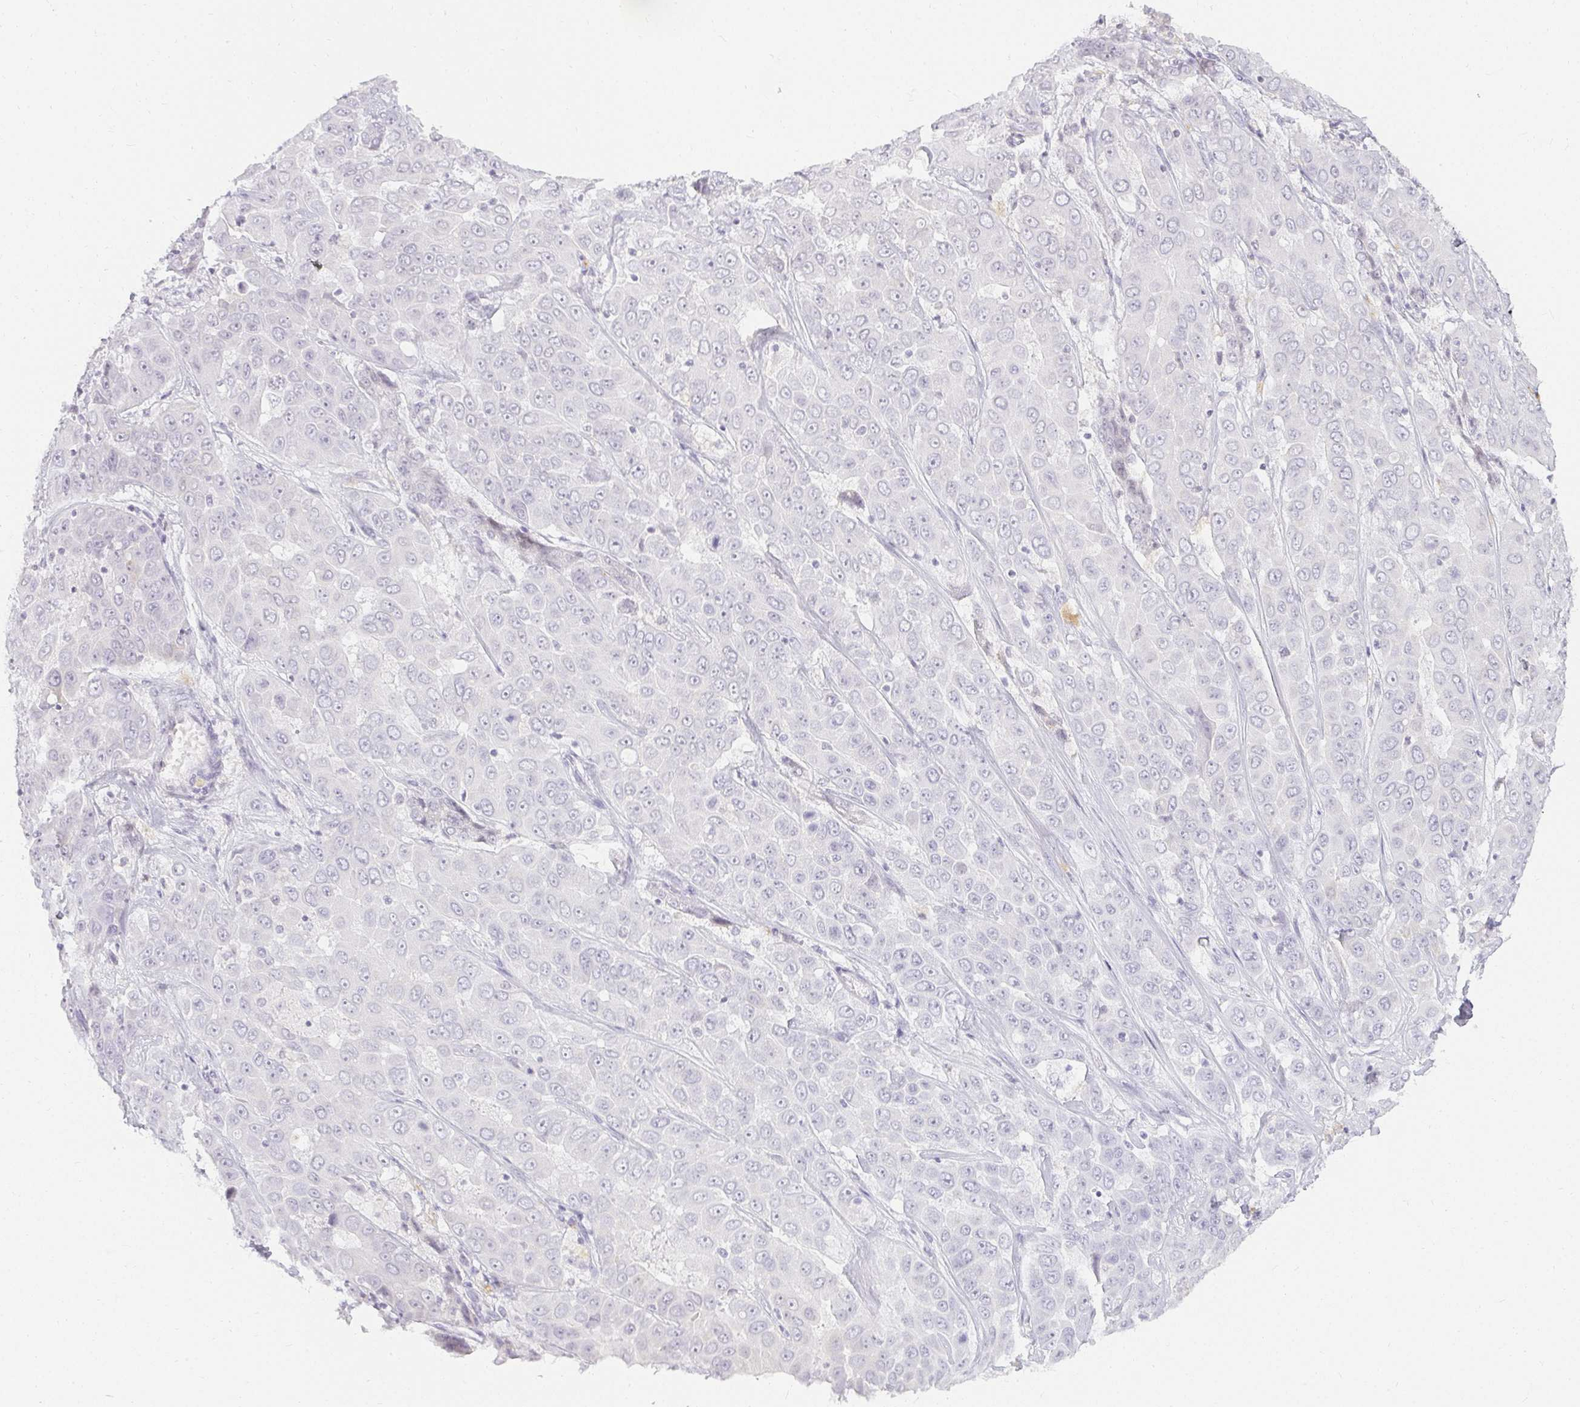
{"staining": {"intensity": "negative", "quantity": "none", "location": "none"}, "tissue": "liver cancer", "cell_type": "Tumor cells", "image_type": "cancer", "snomed": [{"axis": "morphology", "description": "Cholangiocarcinoma"}, {"axis": "topography", "description": "Liver"}], "caption": "IHC image of neoplastic tissue: human liver cholangiocarcinoma stained with DAB (3,3'-diaminobenzidine) exhibits no significant protein staining in tumor cells. (Brightfield microscopy of DAB immunohistochemistry (IHC) at high magnification).", "gene": "ACAN", "patient": {"sex": "female", "age": 52}}